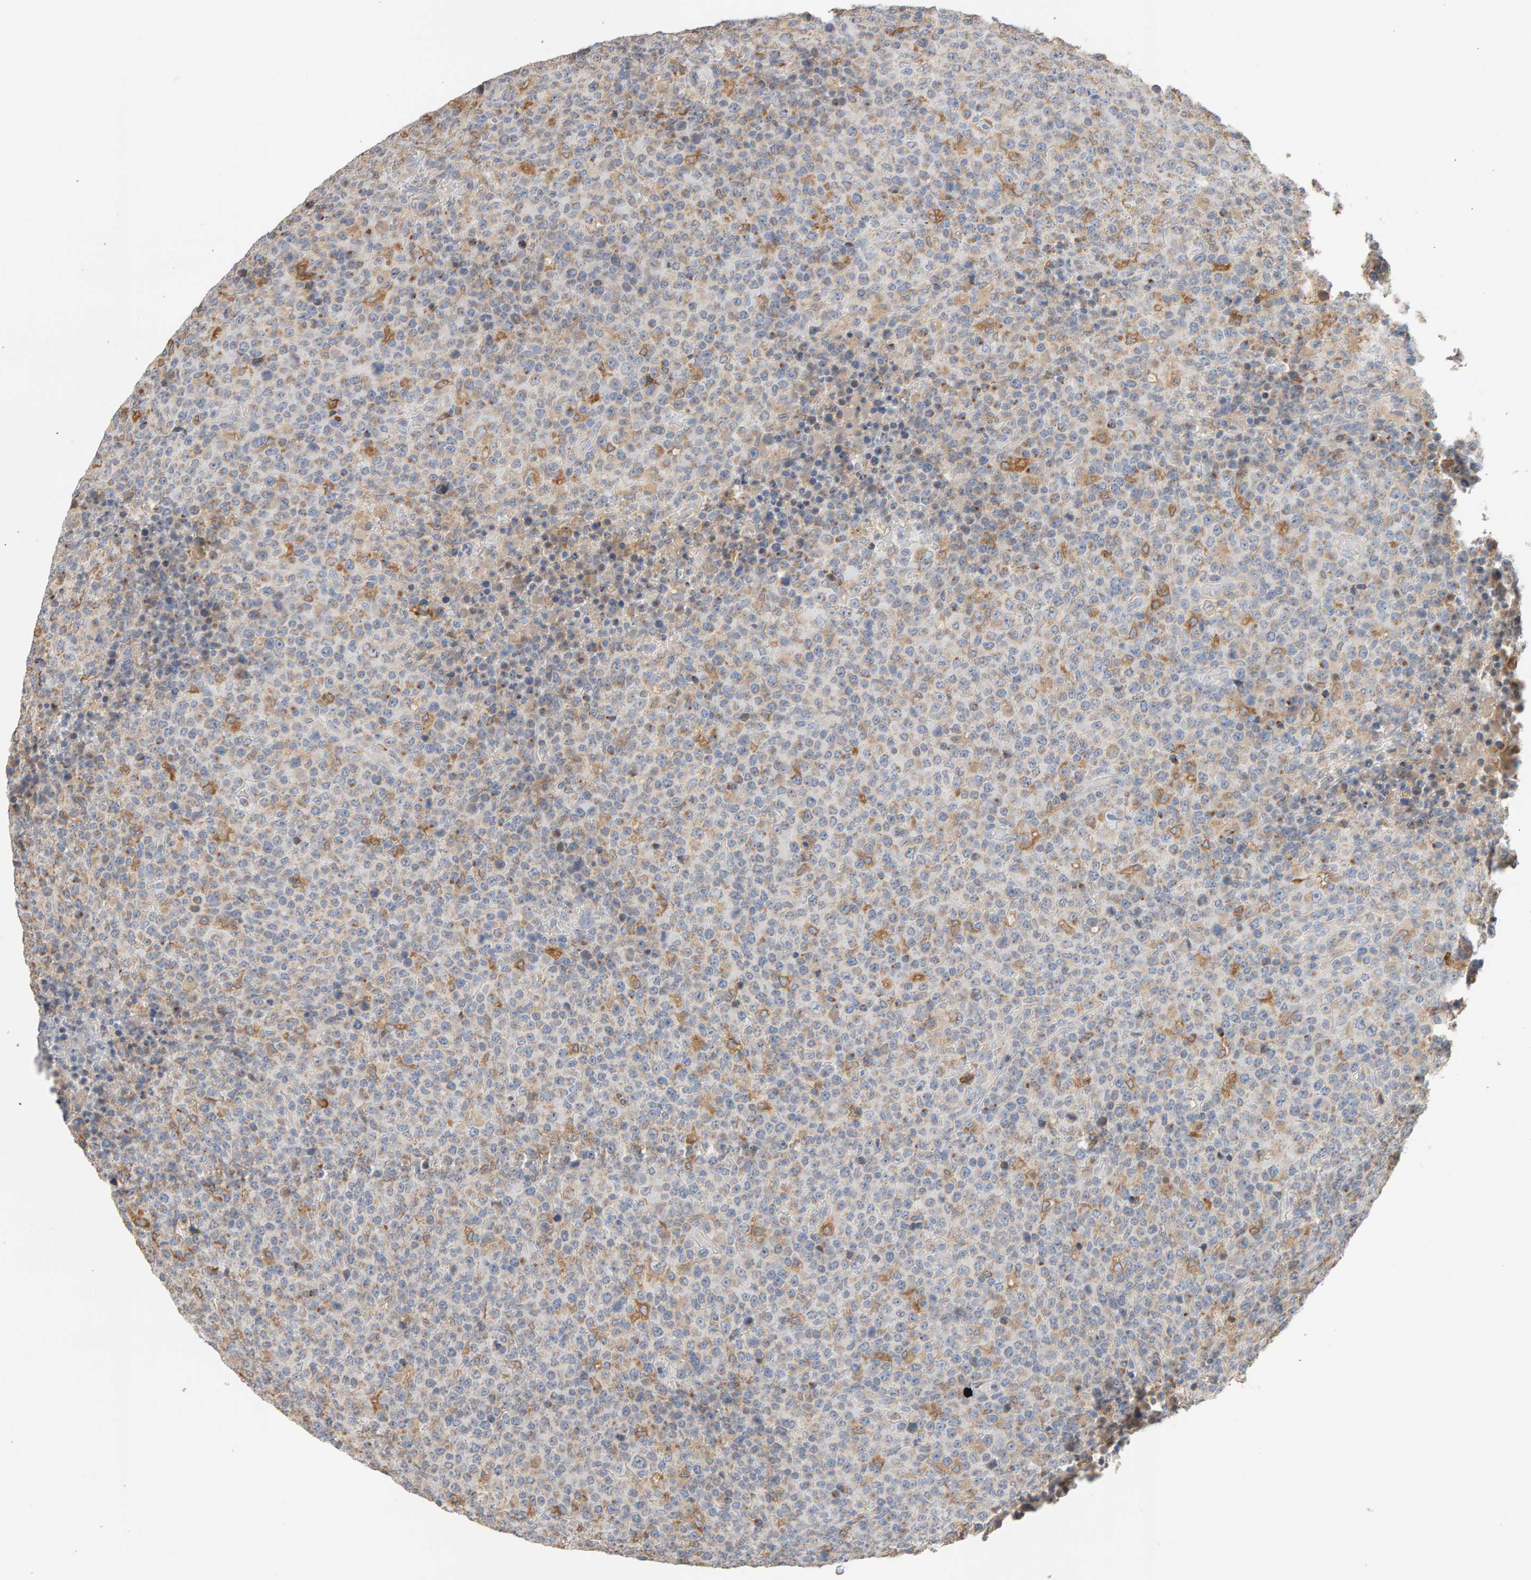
{"staining": {"intensity": "weak", "quantity": "25%-75%", "location": "cytoplasmic/membranous"}, "tissue": "lymphoma", "cell_type": "Tumor cells", "image_type": "cancer", "snomed": [{"axis": "morphology", "description": "Malignant lymphoma, non-Hodgkin's type, High grade"}, {"axis": "topography", "description": "Lymph node"}], "caption": "Tumor cells display low levels of weak cytoplasmic/membranous staining in approximately 25%-75% of cells in lymphoma.", "gene": "SGPL1", "patient": {"sex": "male", "age": 13}}